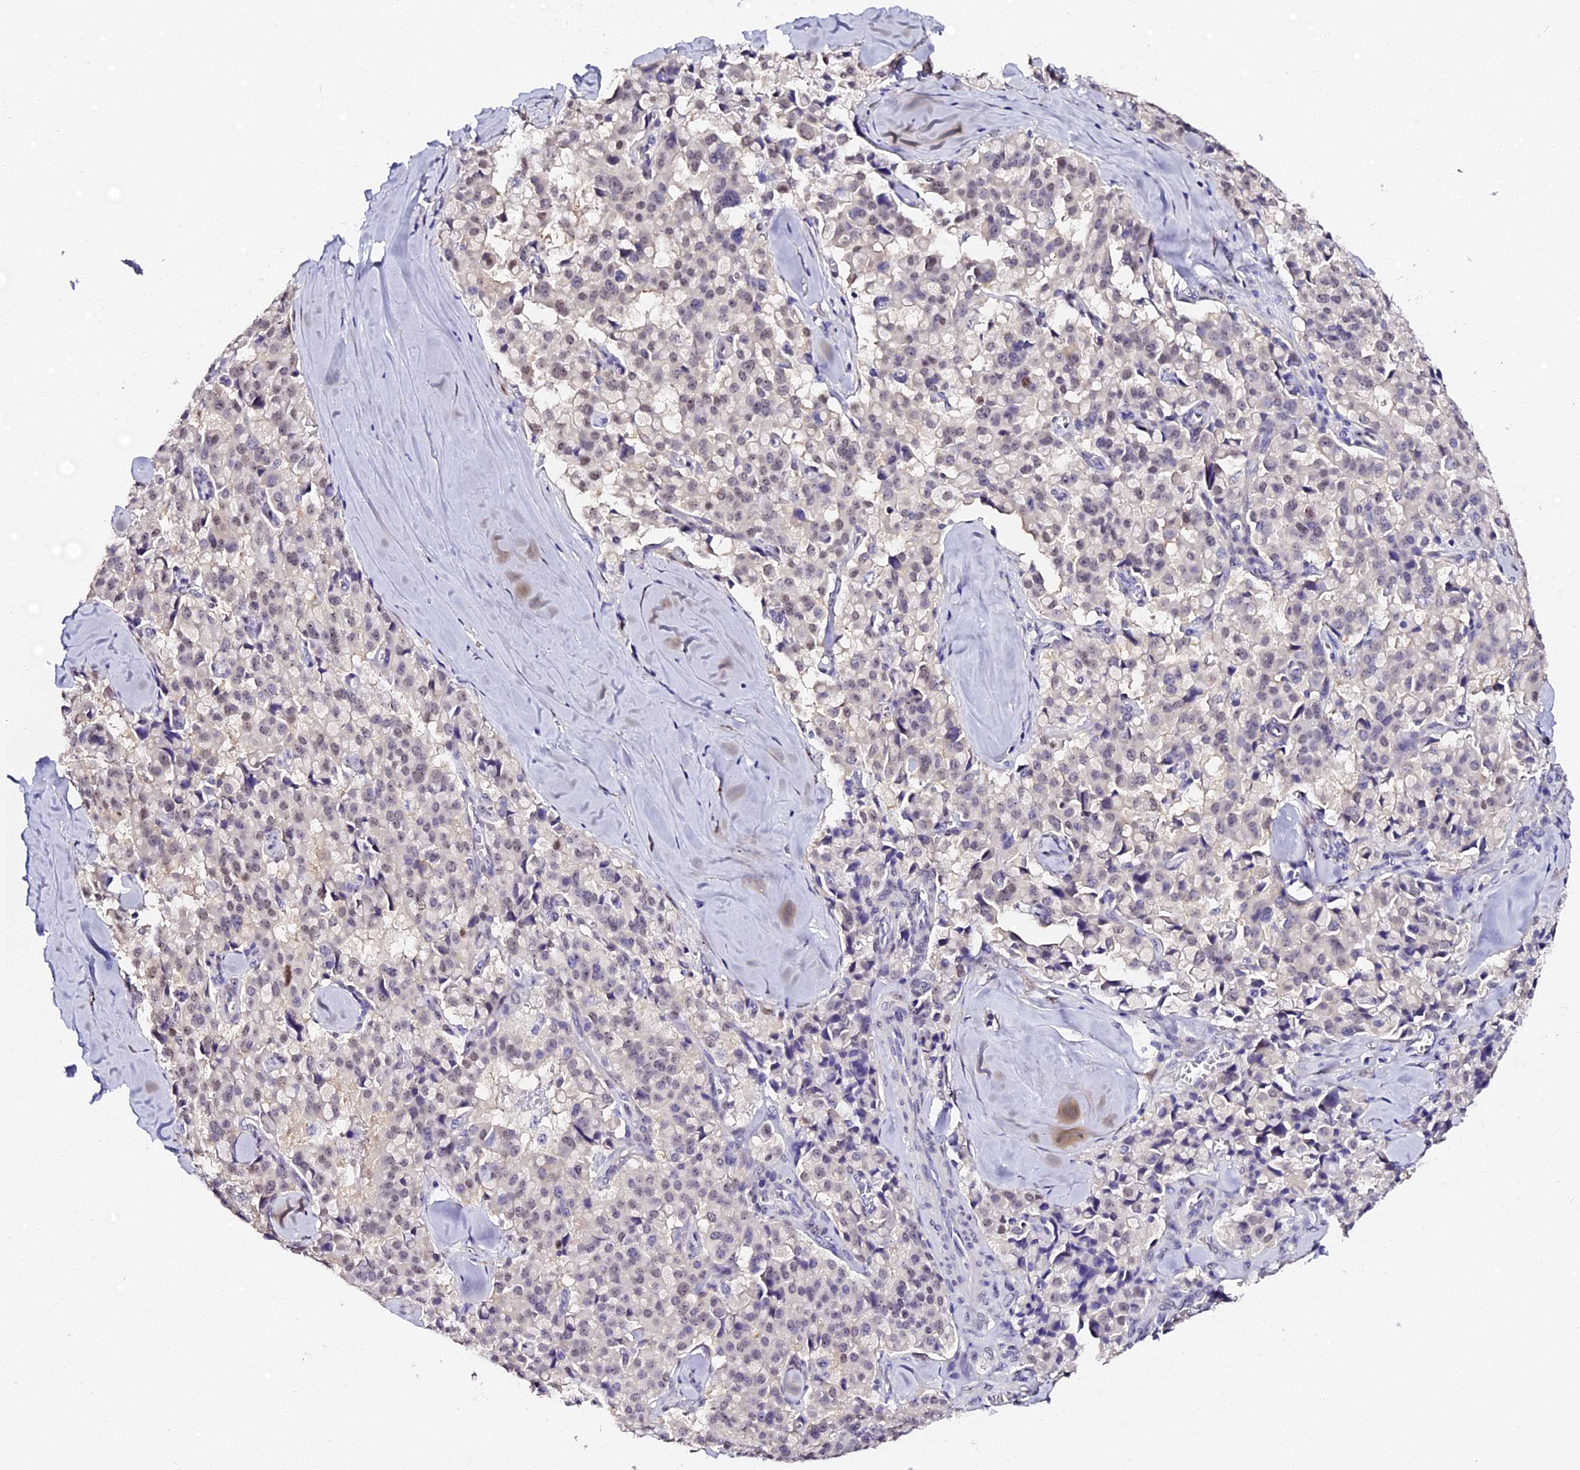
{"staining": {"intensity": "weak", "quantity": "25%-75%", "location": "nuclear"}, "tissue": "pancreatic cancer", "cell_type": "Tumor cells", "image_type": "cancer", "snomed": [{"axis": "morphology", "description": "Adenocarcinoma, NOS"}, {"axis": "topography", "description": "Pancreas"}], "caption": "Immunohistochemical staining of human pancreatic adenocarcinoma displays low levels of weak nuclear protein staining in approximately 25%-75% of tumor cells. (IHC, brightfield microscopy, high magnification).", "gene": "VPS33B", "patient": {"sex": "male", "age": 65}}